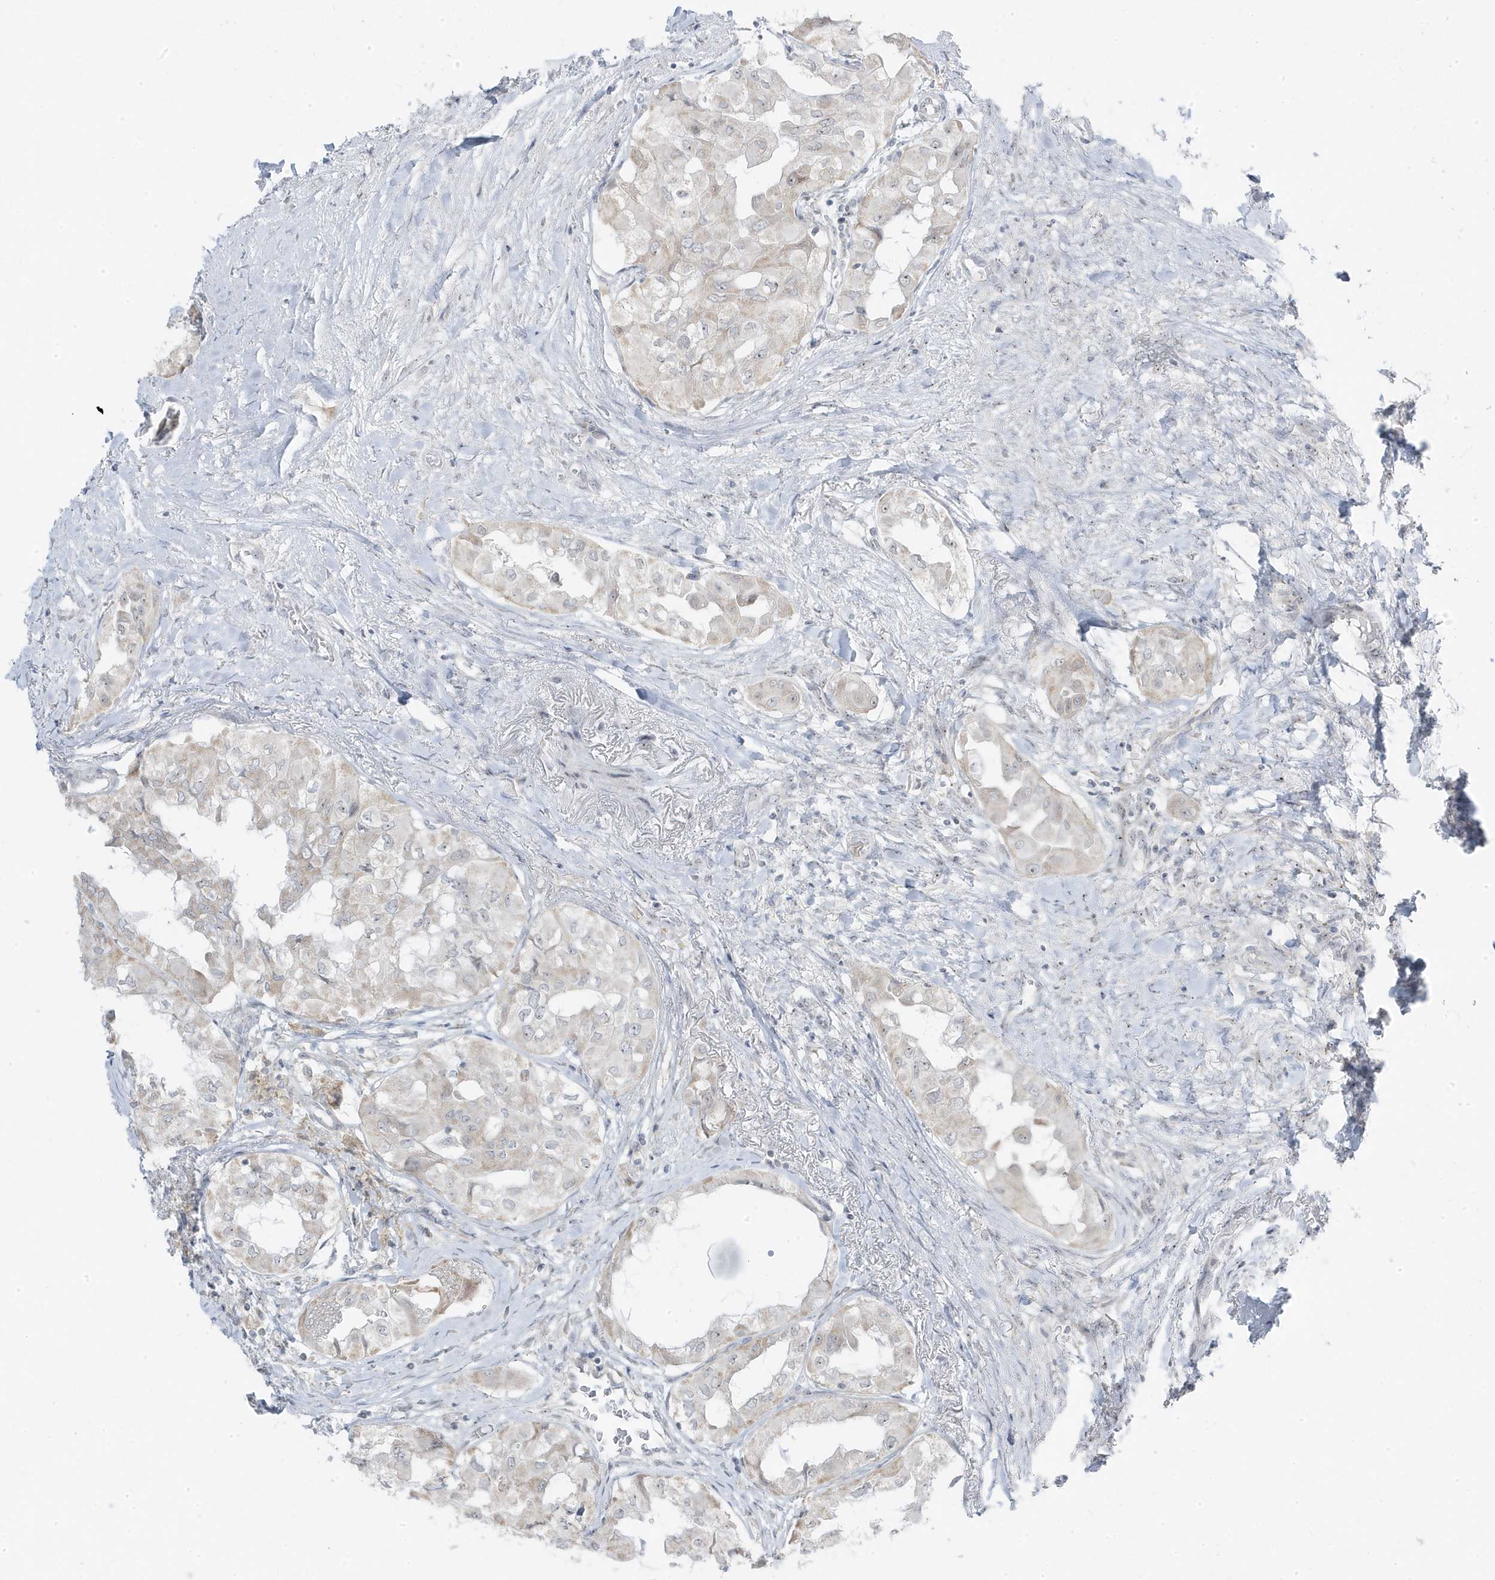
{"staining": {"intensity": "weak", "quantity": "<25%", "location": "cytoplasmic/membranous"}, "tissue": "thyroid cancer", "cell_type": "Tumor cells", "image_type": "cancer", "snomed": [{"axis": "morphology", "description": "Papillary adenocarcinoma, NOS"}, {"axis": "topography", "description": "Thyroid gland"}], "caption": "High magnification brightfield microscopy of papillary adenocarcinoma (thyroid) stained with DAB (brown) and counterstained with hematoxylin (blue): tumor cells show no significant positivity.", "gene": "TSEN15", "patient": {"sex": "female", "age": 59}}